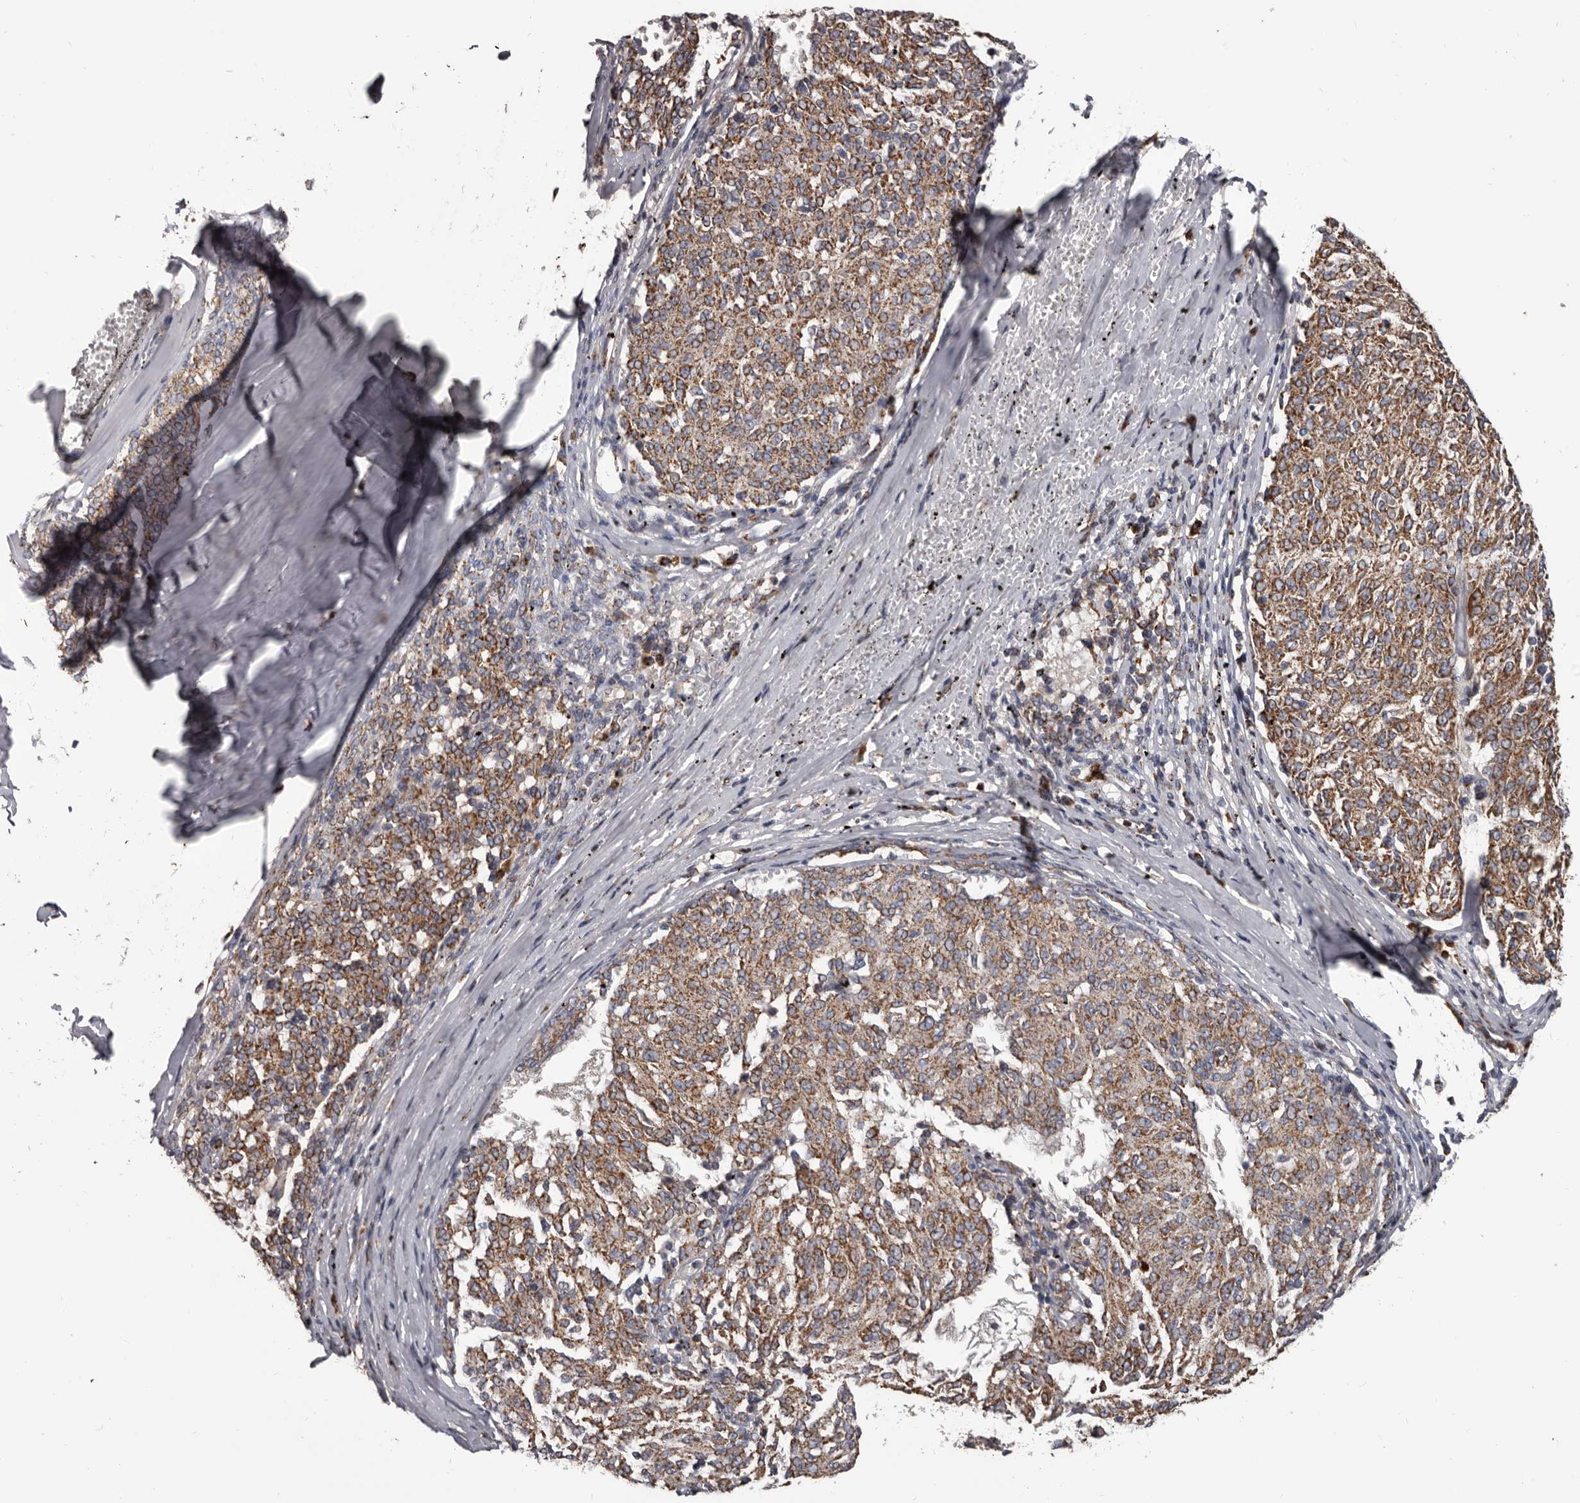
{"staining": {"intensity": "moderate", "quantity": ">75%", "location": "cytoplasmic/membranous"}, "tissue": "melanoma", "cell_type": "Tumor cells", "image_type": "cancer", "snomed": [{"axis": "morphology", "description": "Malignant melanoma, NOS"}, {"axis": "topography", "description": "Skin"}], "caption": "Protein expression analysis of human malignant melanoma reveals moderate cytoplasmic/membranous positivity in approximately >75% of tumor cells.", "gene": "ALDH5A1", "patient": {"sex": "female", "age": 72}}